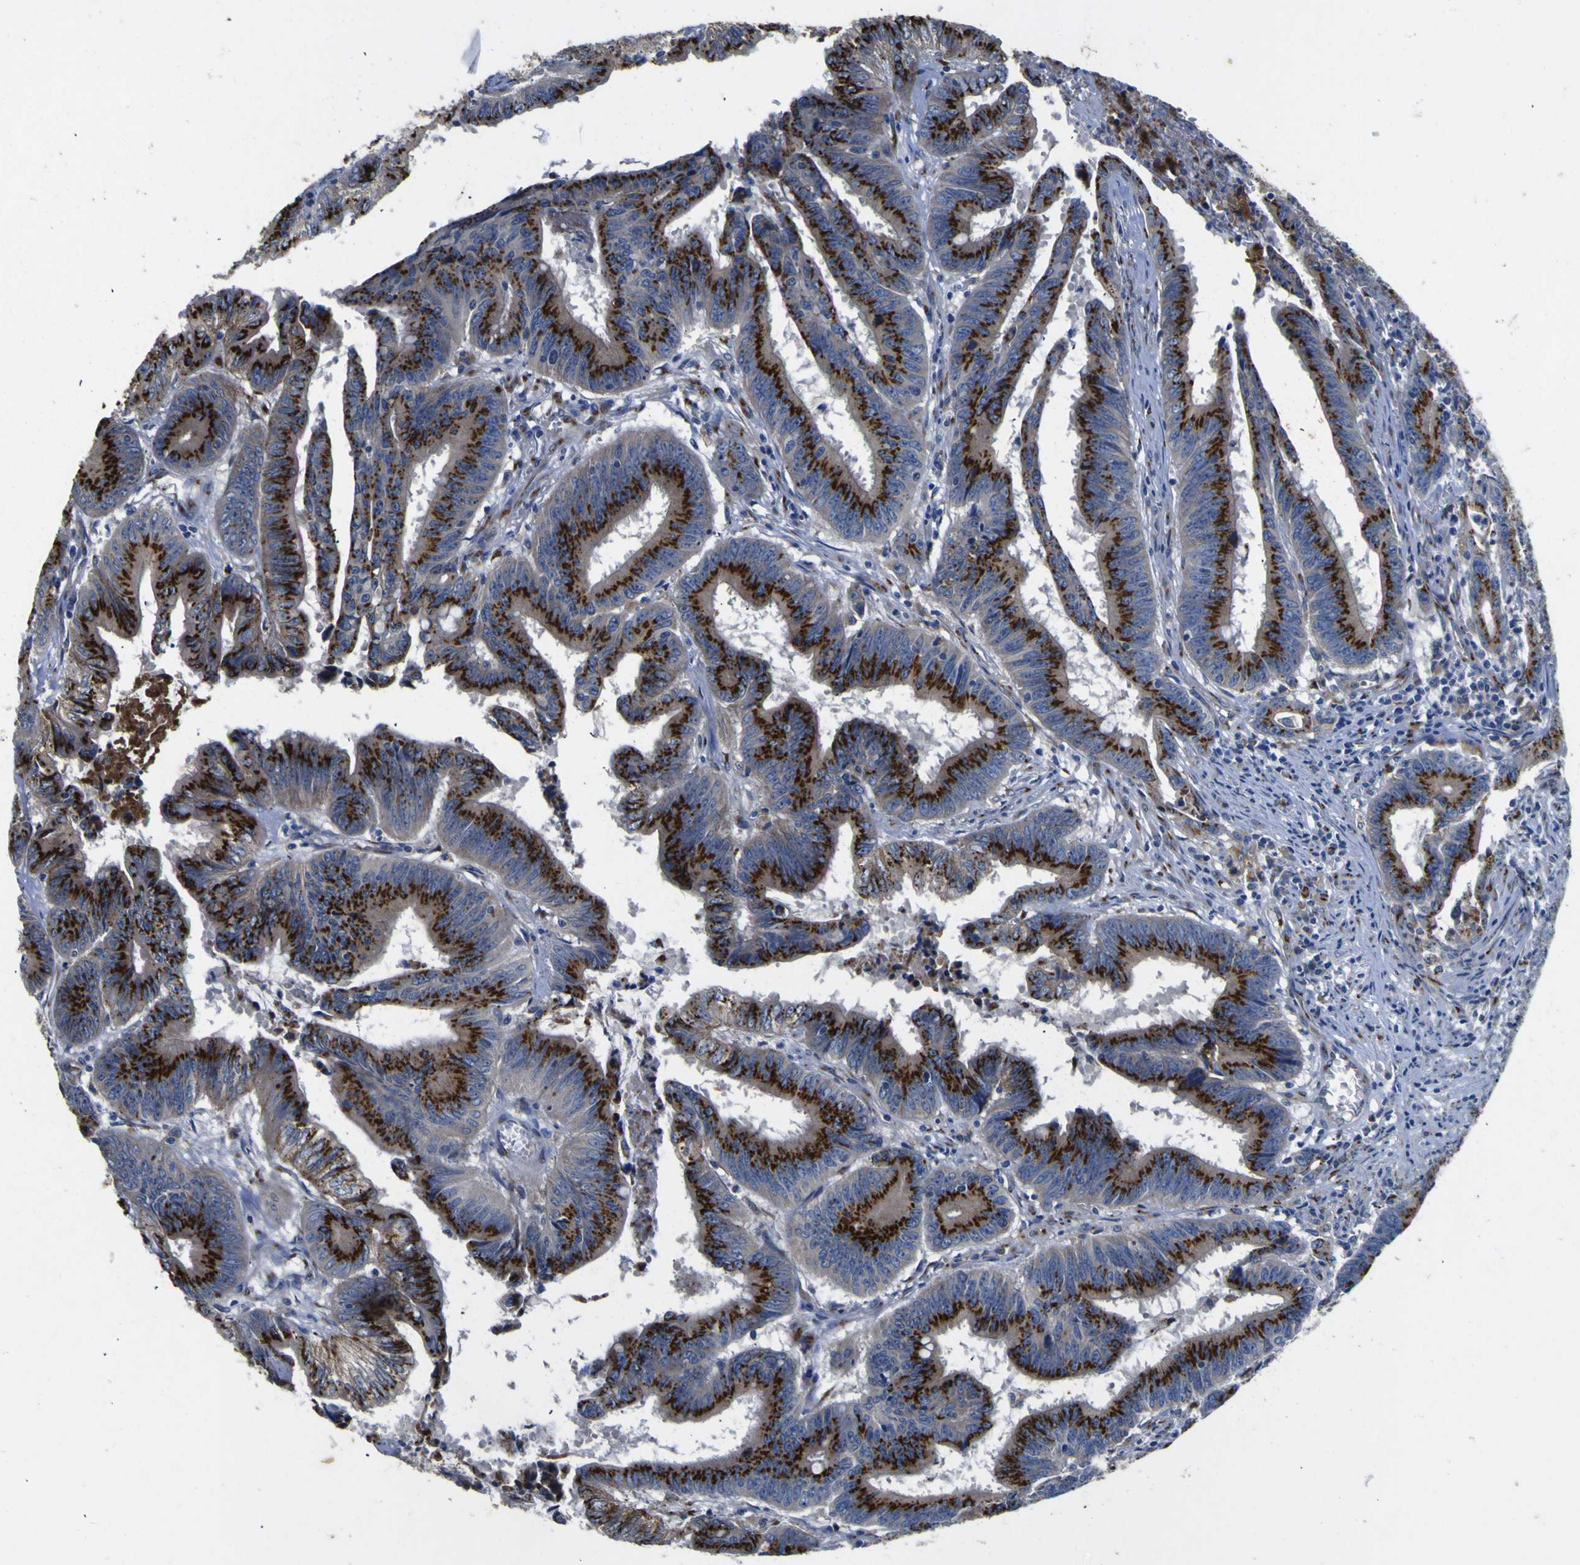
{"staining": {"intensity": "strong", "quantity": ">75%", "location": "cytoplasmic/membranous"}, "tissue": "colorectal cancer", "cell_type": "Tumor cells", "image_type": "cancer", "snomed": [{"axis": "morphology", "description": "Adenocarcinoma, NOS"}, {"axis": "topography", "description": "Colon"}], "caption": "Protein analysis of colorectal adenocarcinoma tissue shows strong cytoplasmic/membranous staining in about >75% of tumor cells. (brown staining indicates protein expression, while blue staining denotes nuclei).", "gene": "COA1", "patient": {"sex": "male", "age": 45}}